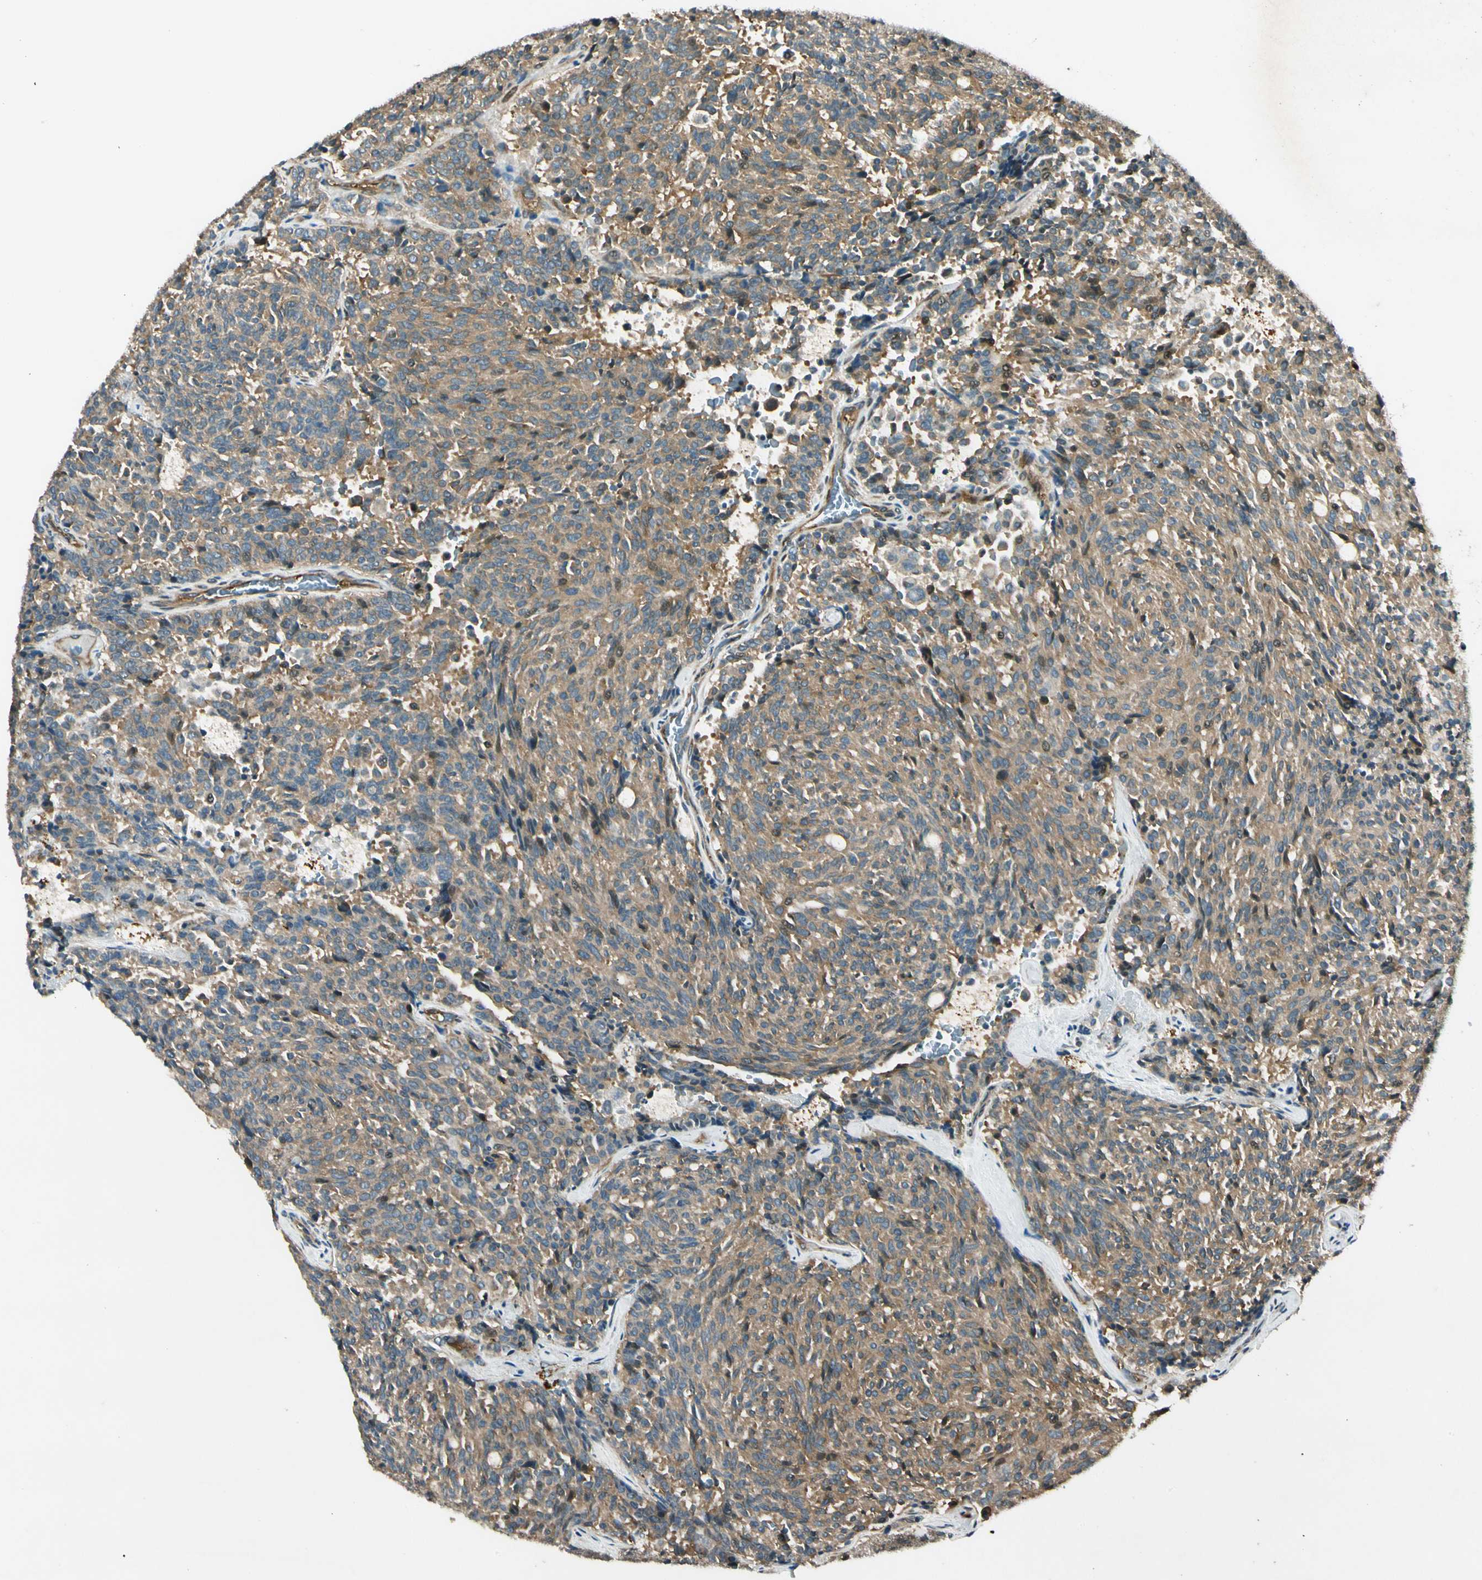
{"staining": {"intensity": "weak", "quantity": ">75%", "location": "cytoplasmic/membranous"}, "tissue": "carcinoid", "cell_type": "Tumor cells", "image_type": "cancer", "snomed": [{"axis": "morphology", "description": "Carcinoid, malignant, NOS"}, {"axis": "topography", "description": "Pancreas"}], "caption": "This is an image of immunohistochemistry (IHC) staining of malignant carcinoid, which shows weak positivity in the cytoplasmic/membranous of tumor cells.", "gene": "ROCK2", "patient": {"sex": "female", "age": 54}}